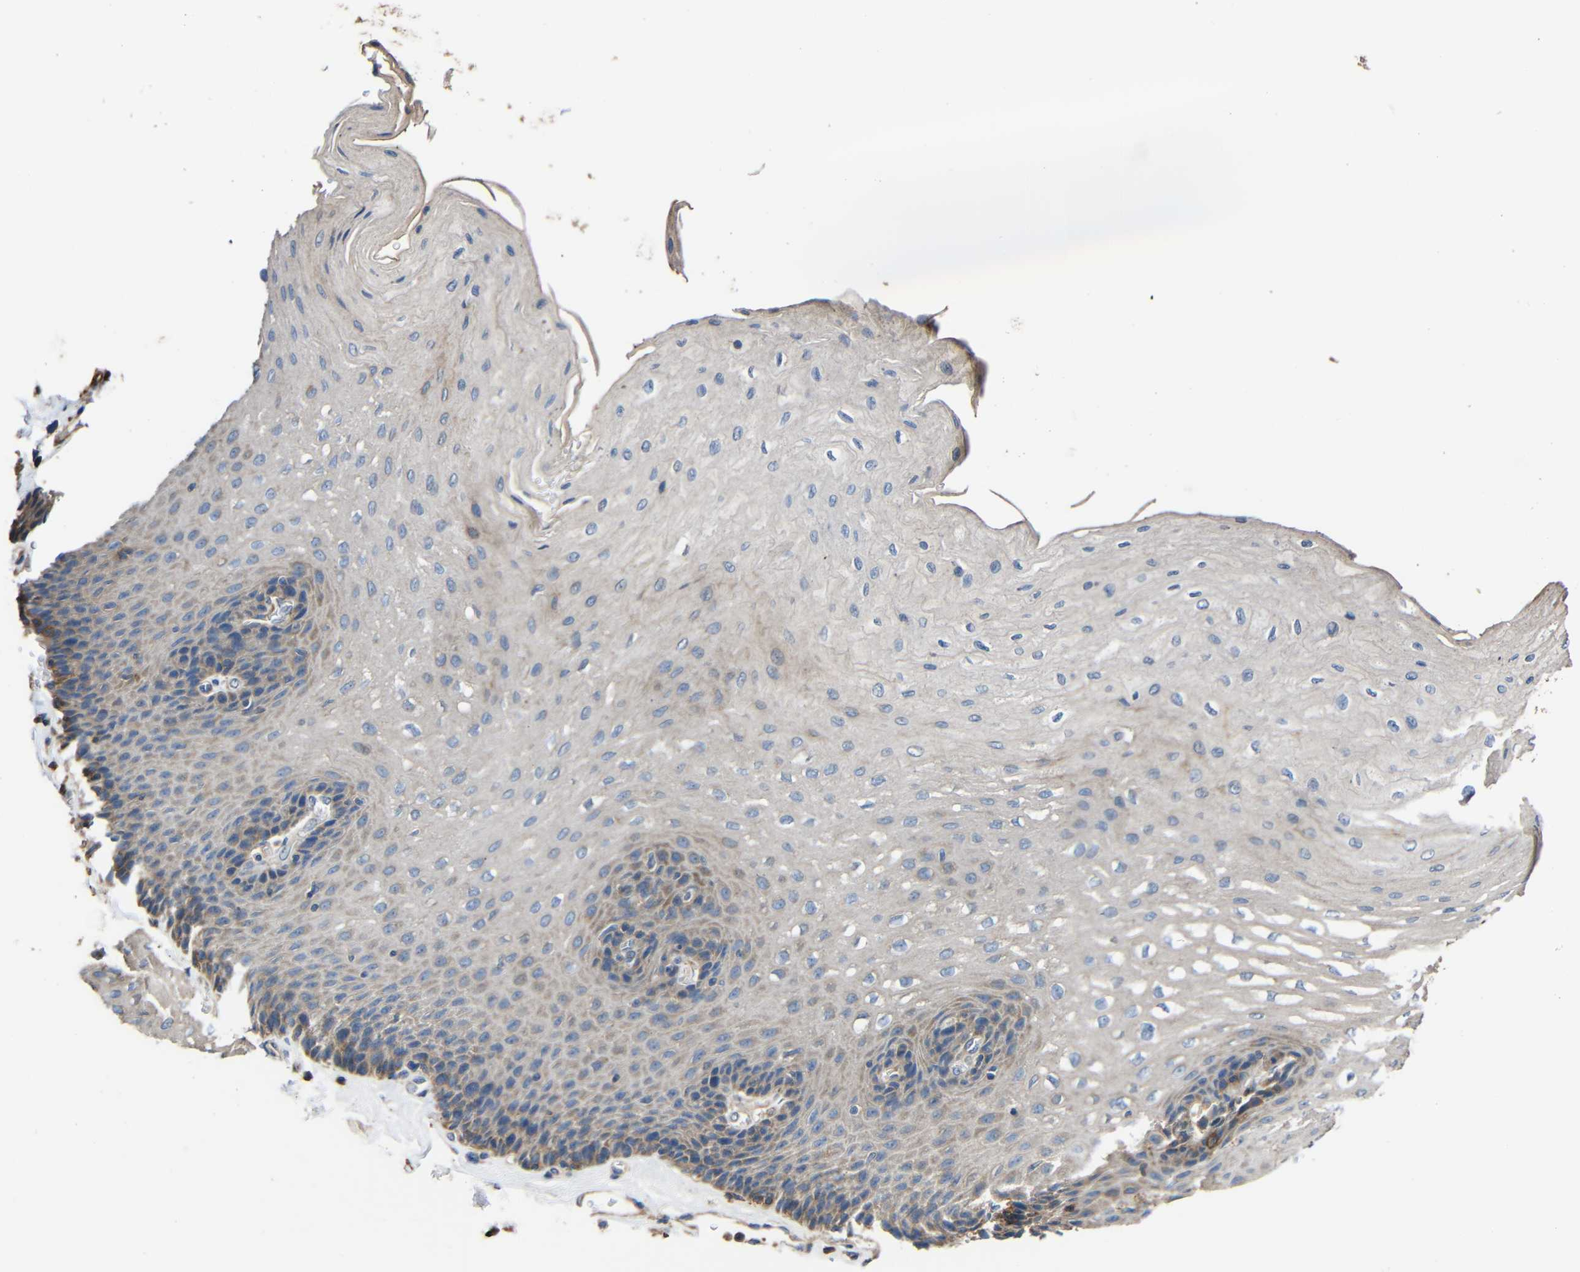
{"staining": {"intensity": "moderate", "quantity": "<25%", "location": "cytoplasmic/membranous"}, "tissue": "esophagus", "cell_type": "Squamous epithelial cells", "image_type": "normal", "snomed": [{"axis": "morphology", "description": "Normal tissue, NOS"}, {"axis": "topography", "description": "Esophagus"}], "caption": "Squamous epithelial cells demonstrate low levels of moderate cytoplasmic/membranous positivity in about <25% of cells in normal esophagus.", "gene": "RHOT2", "patient": {"sex": "female", "age": 72}}